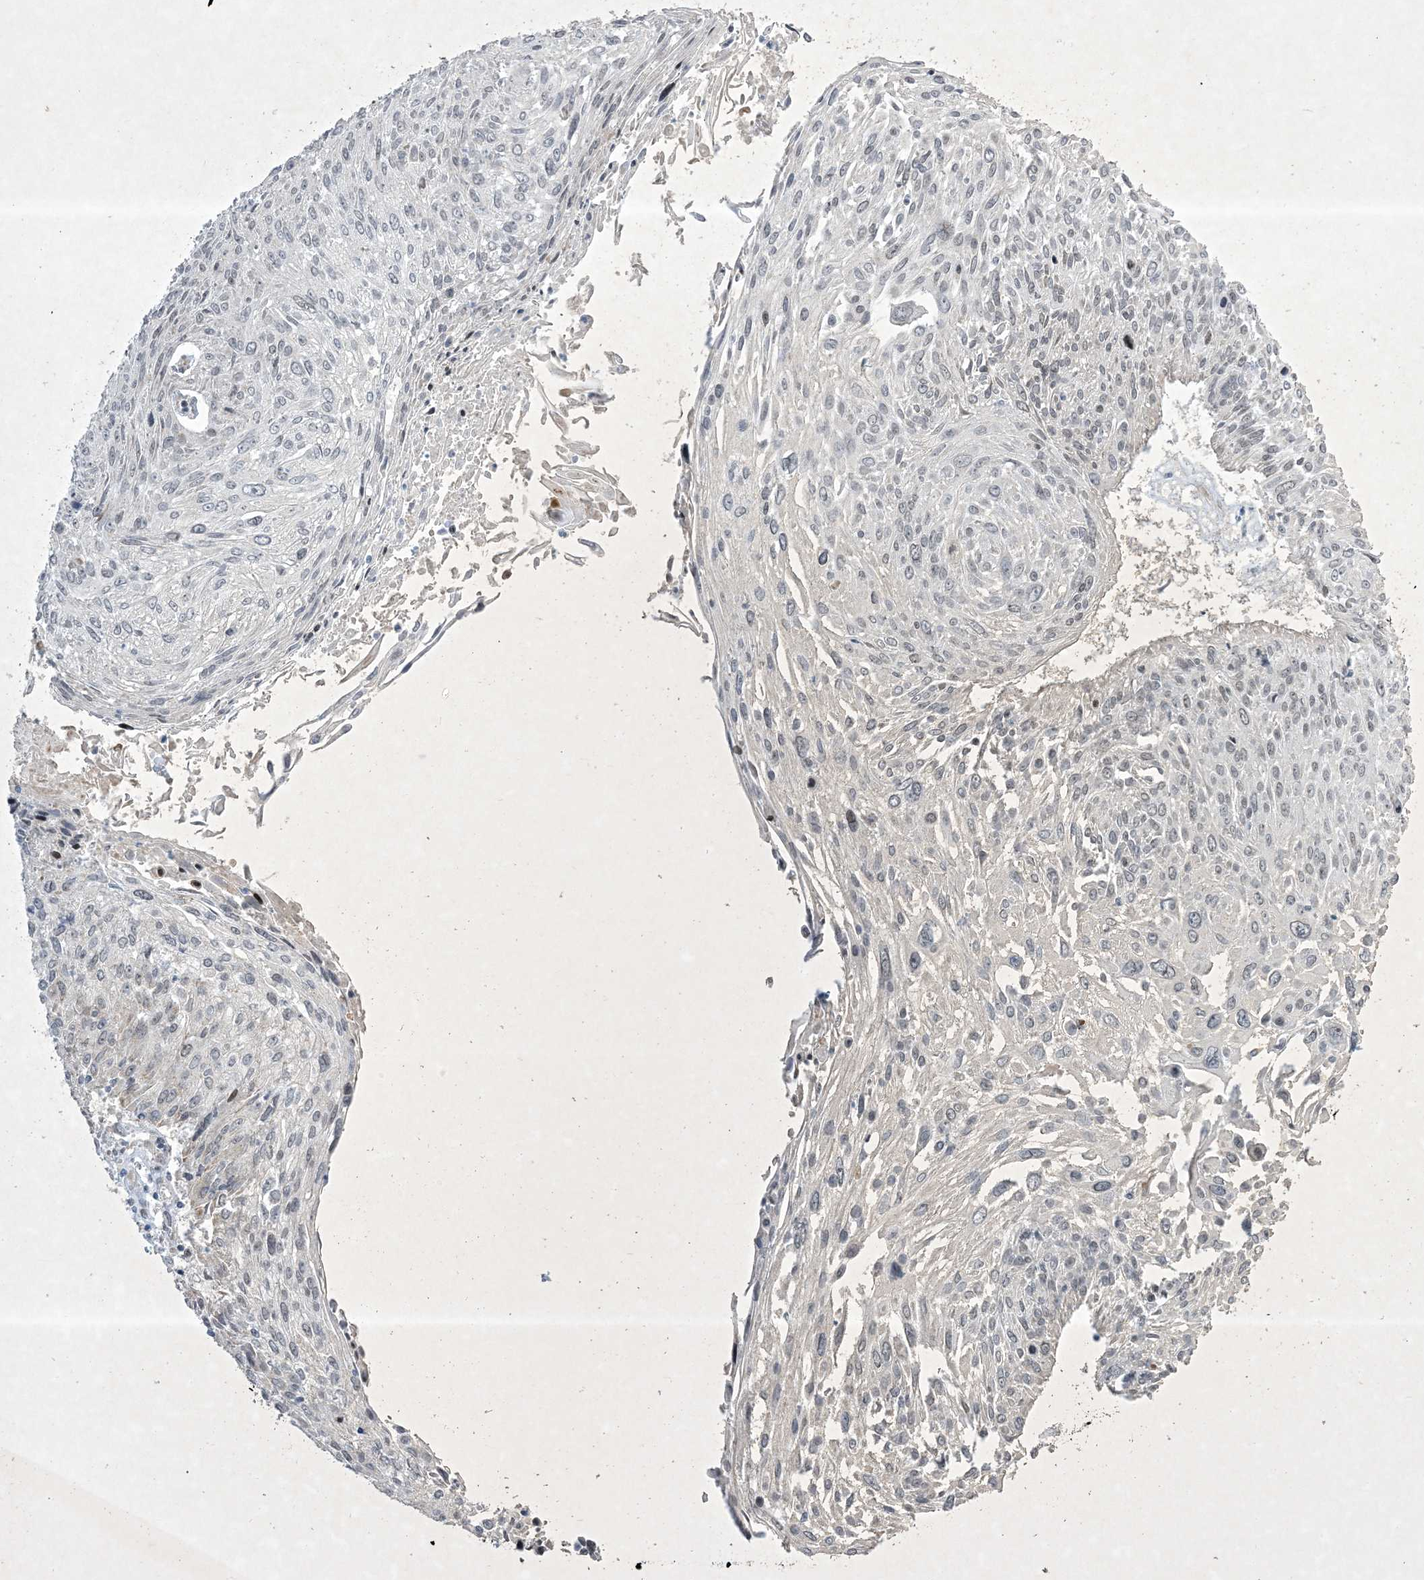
{"staining": {"intensity": "negative", "quantity": "none", "location": "none"}, "tissue": "cervical cancer", "cell_type": "Tumor cells", "image_type": "cancer", "snomed": [{"axis": "morphology", "description": "Squamous cell carcinoma, NOS"}, {"axis": "topography", "description": "Cervix"}], "caption": "This is an immunohistochemistry (IHC) histopathology image of human cervical cancer. There is no expression in tumor cells.", "gene": "SOGA3", "patient": {"sex": "female", "age": 51}}